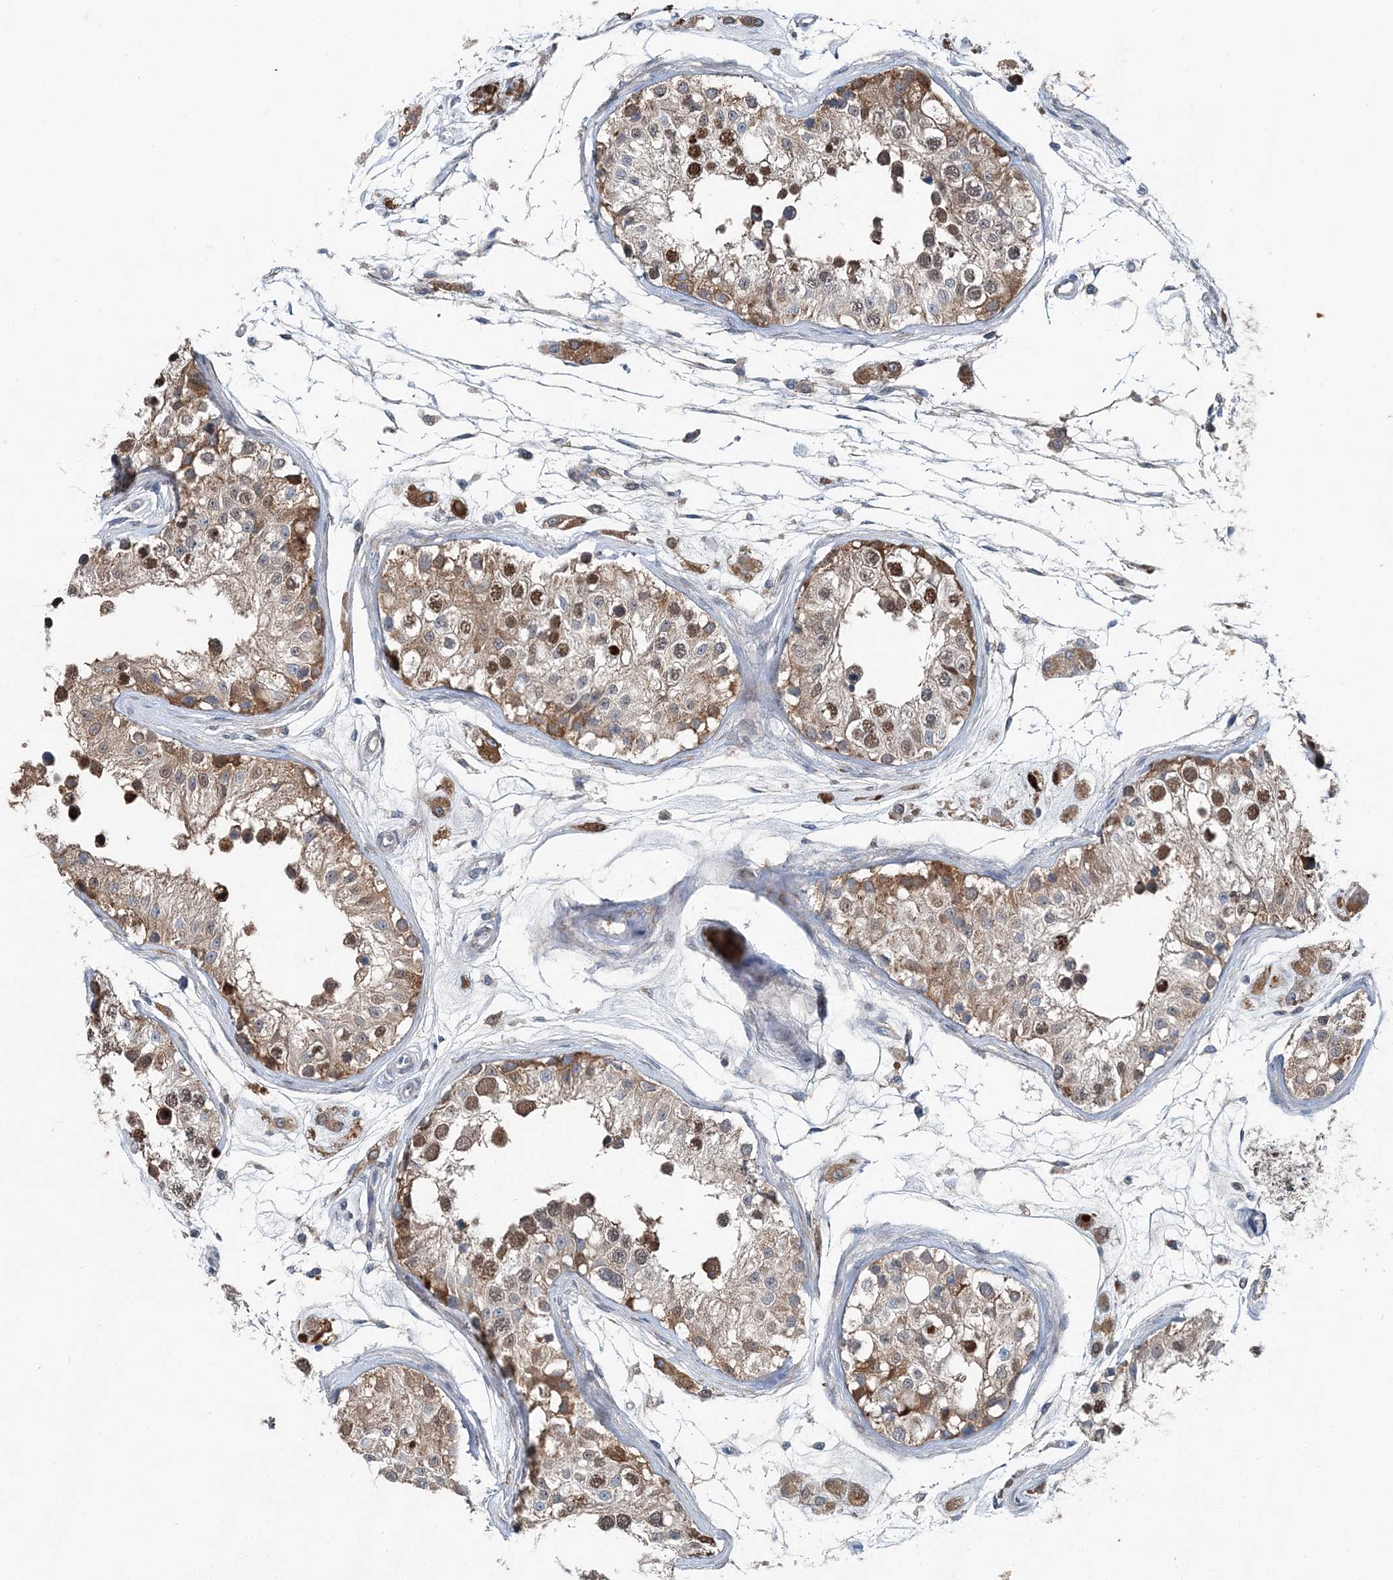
{"staining": {"intensity": "moderate", "quantity": ">75%", "location": "cytoplasmic/membranous,nuclear"}, "tissue": "testis", "cell_type": "Cells in seminiferous ducts", "image_type": "normal", "snomed": [{"axis": "morphology", "description": "Normal tissue, NOS"}, {"axis": "morphology", "description": "Adenocarcinoma, metastatic, NOS"}, {"axis": "topography", "description": "Testis"}], "caption": "This histopathology image demonstrates immunohistochemistry staining of normal testis, with medium moderate cytoplasmic/membranous,nuclear staining in about >75% of cells in seminiferous ducts.", "gene": "SPOPL", "patient": {"sex": "male", "age": 26}}